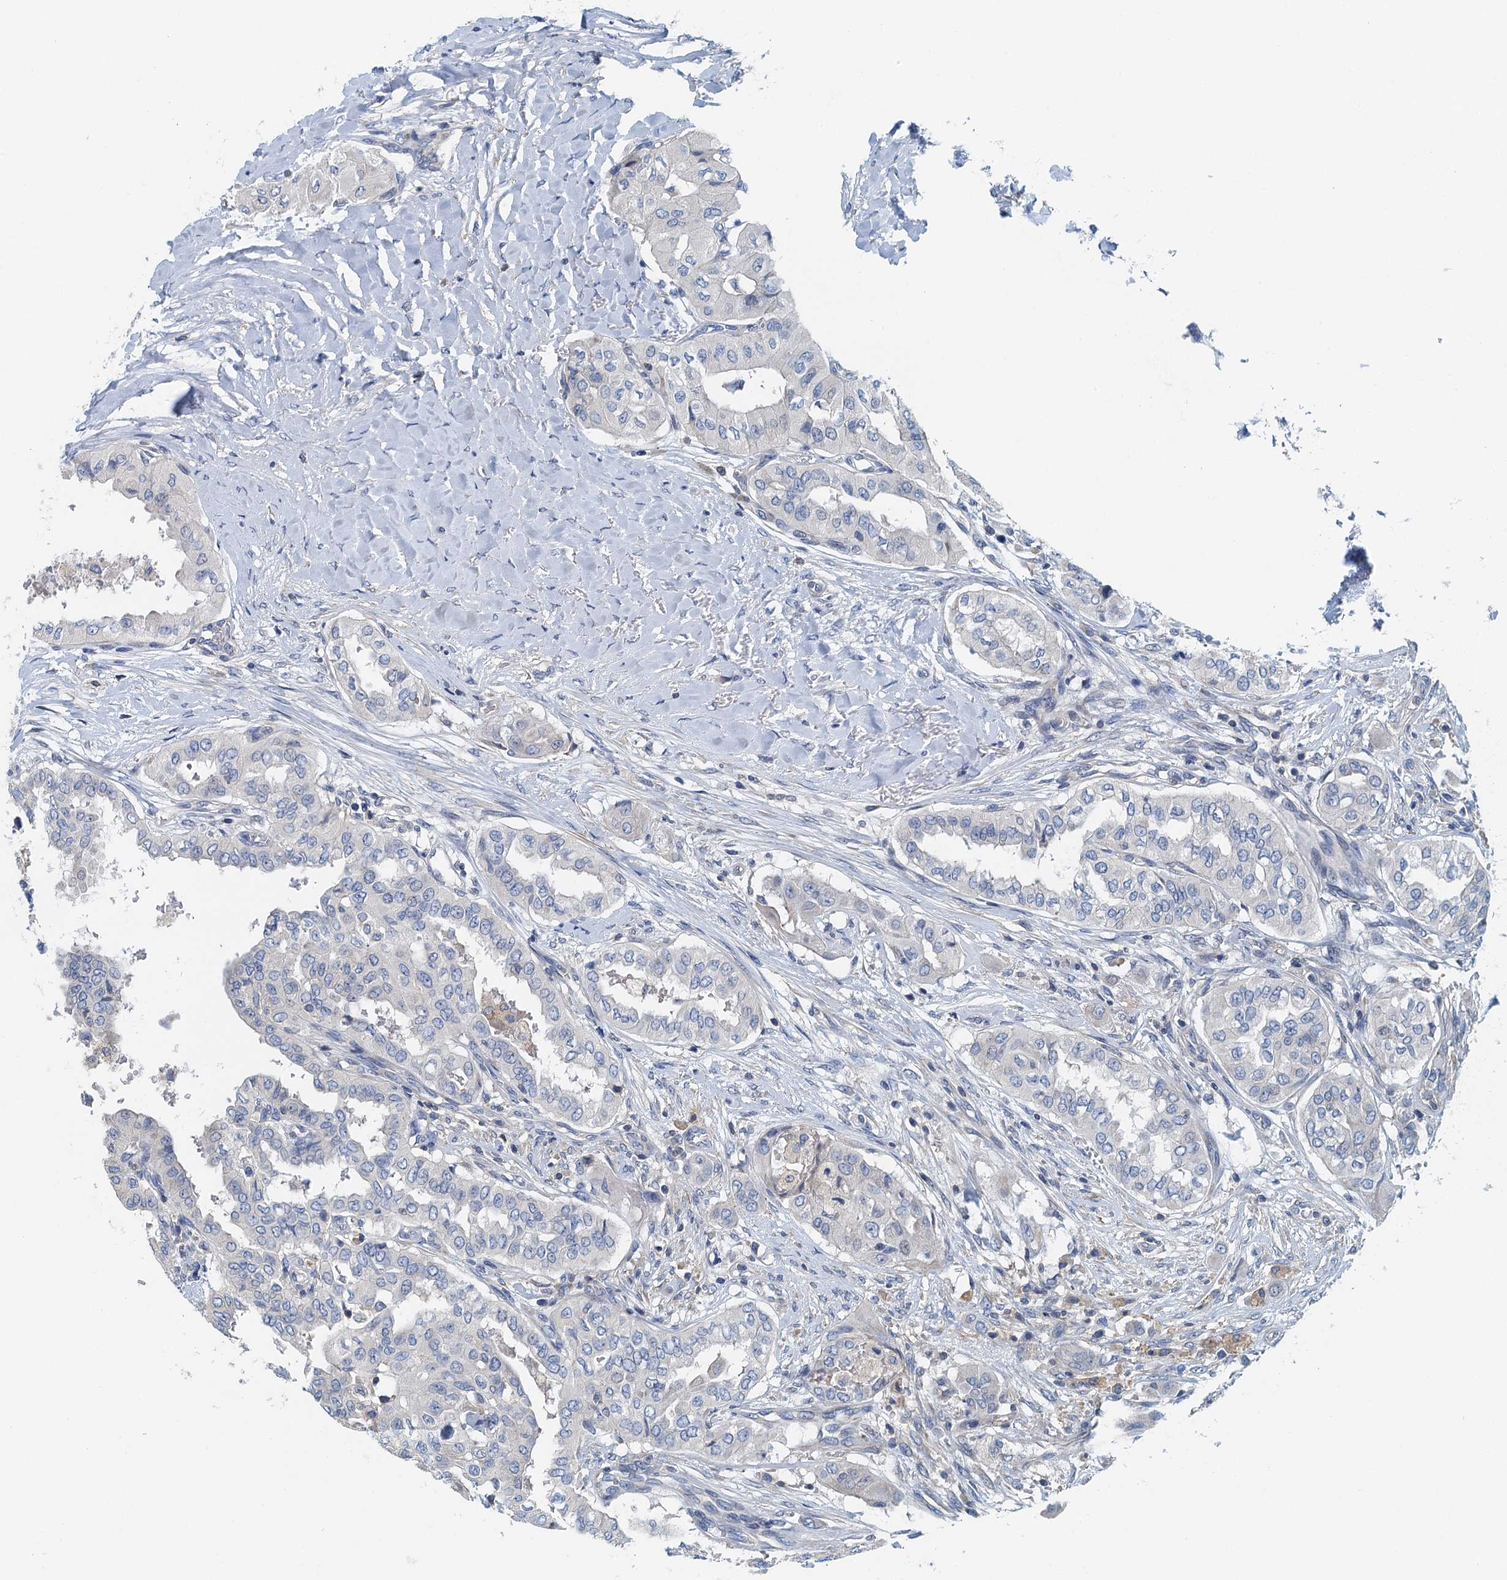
{"staining": {"intensity": "negative", "quantity": "none", "location": "none"}, "tissue": "thyroid cancer", "cell_type": "Tumor cells", "image_type": "cancer", "snomed": [{"axis": "morphology", "description": "Papillary adenocarcinoma, NOS"}, {"axis": "topography", "description": "Thyroid gland"}], "caption": "An immunohistochemistry (IHC) micrograph of thyroid cancer is shown. There is no staining in tumor cells of thyroid cancer. Brightfield microscopy of IHC stained with DAB (brown) and hematoxylin (blue), captured at high magnification.", "gene": "PPP1R14D", "patient": {"sex": "female", "age": 59}}